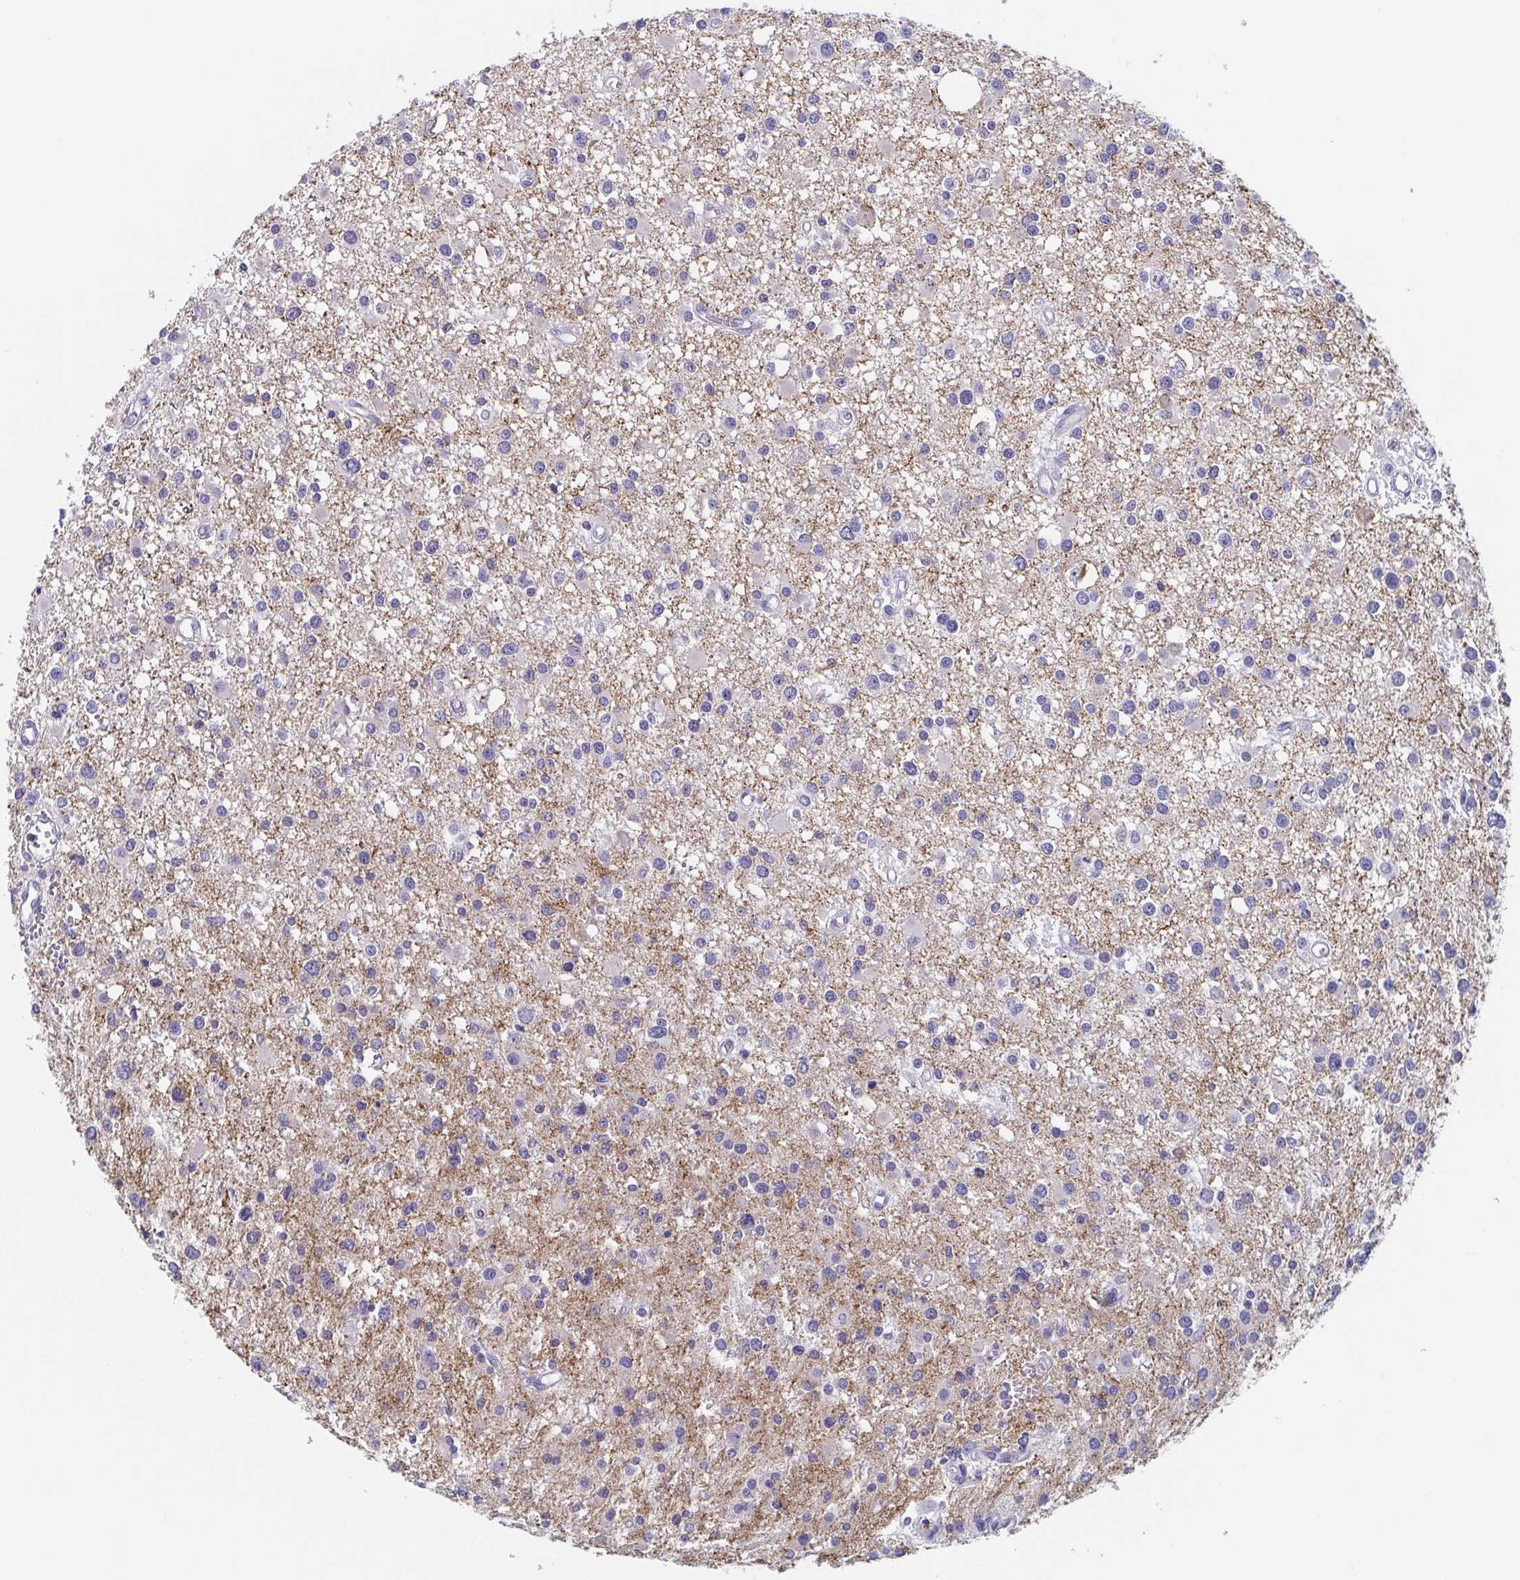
{"staining": {"intensity": "negative", "quantity": "none", "location": "none"}, "tissue": "glioma", "cell_type": "Tumor cells", "image_type": "cancer", "snomed": [{"axis": "morphology", "description": "Glioma, malignant, High grade"}, {"axis": "topography", "description": "Brain"}], "caption": "An IHC photomicrograph of high-grade glioma (malignant) is shown. There is no staining in tumor cells of high-grade glioma (malignant). (Brightfield microscopy of DAB immunohistochemistry (IHC) at high magnification).", "gene": "TAGLN3", "patient": {"sex": "male", "age": 54}}